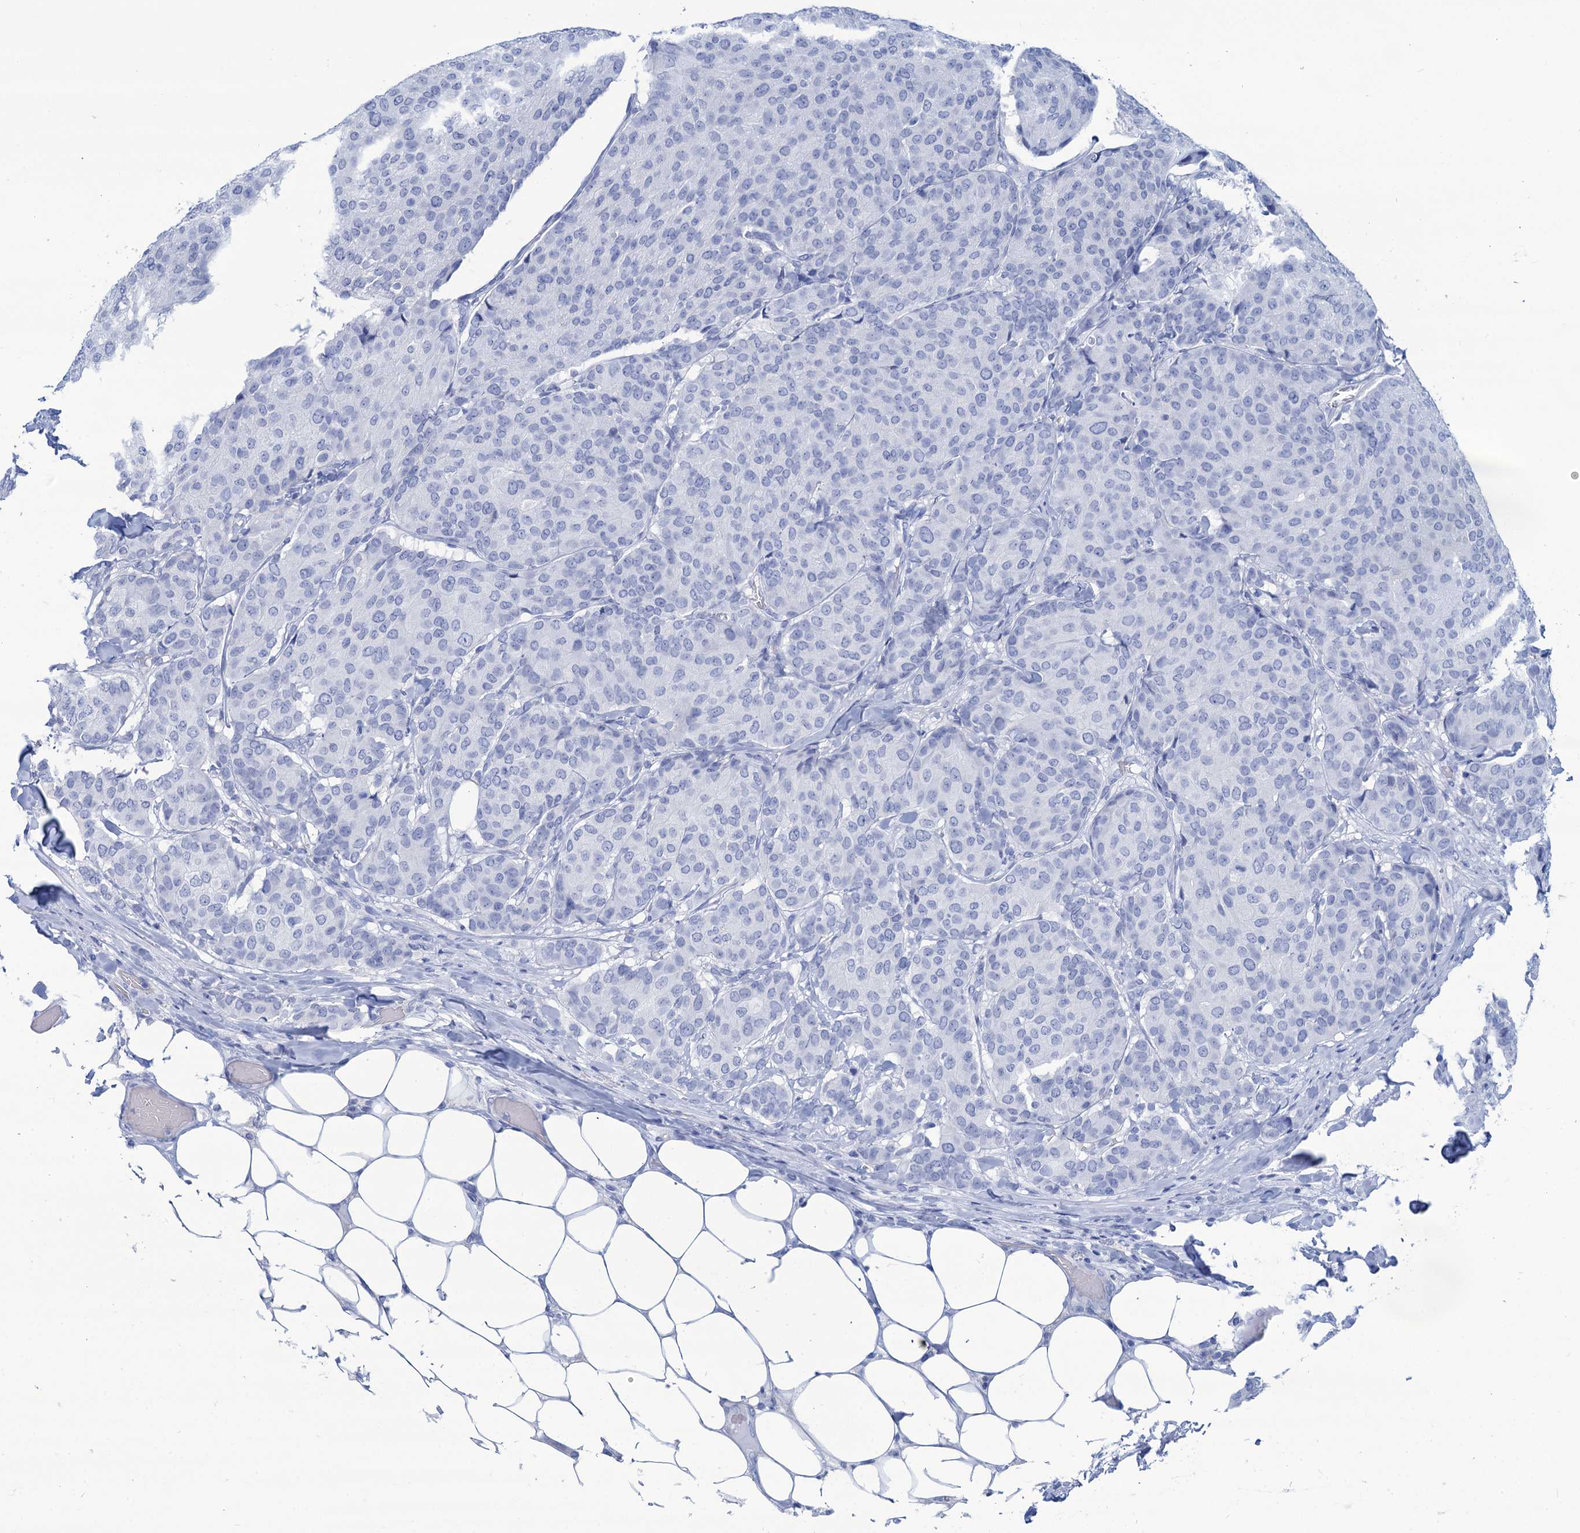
{"staining": {"intensity": "negative", "quantity": "none", "location": "none"}, "tissue": "breast cancer", "cell_type": "Tumor cells", "image_type": "cancer", "snomed": [{"axis": "morphology", "description": "Duct carcinoma"}, {"axis": "topography", "description": "Breast"}], "caption": "Immunohistochemistry (IHC) image of breast cancer stained for a protein (brown), which shows no positivity in tumor cells.", "gene": "CABYR", "patient": {"sex": "female", "age": 75}}